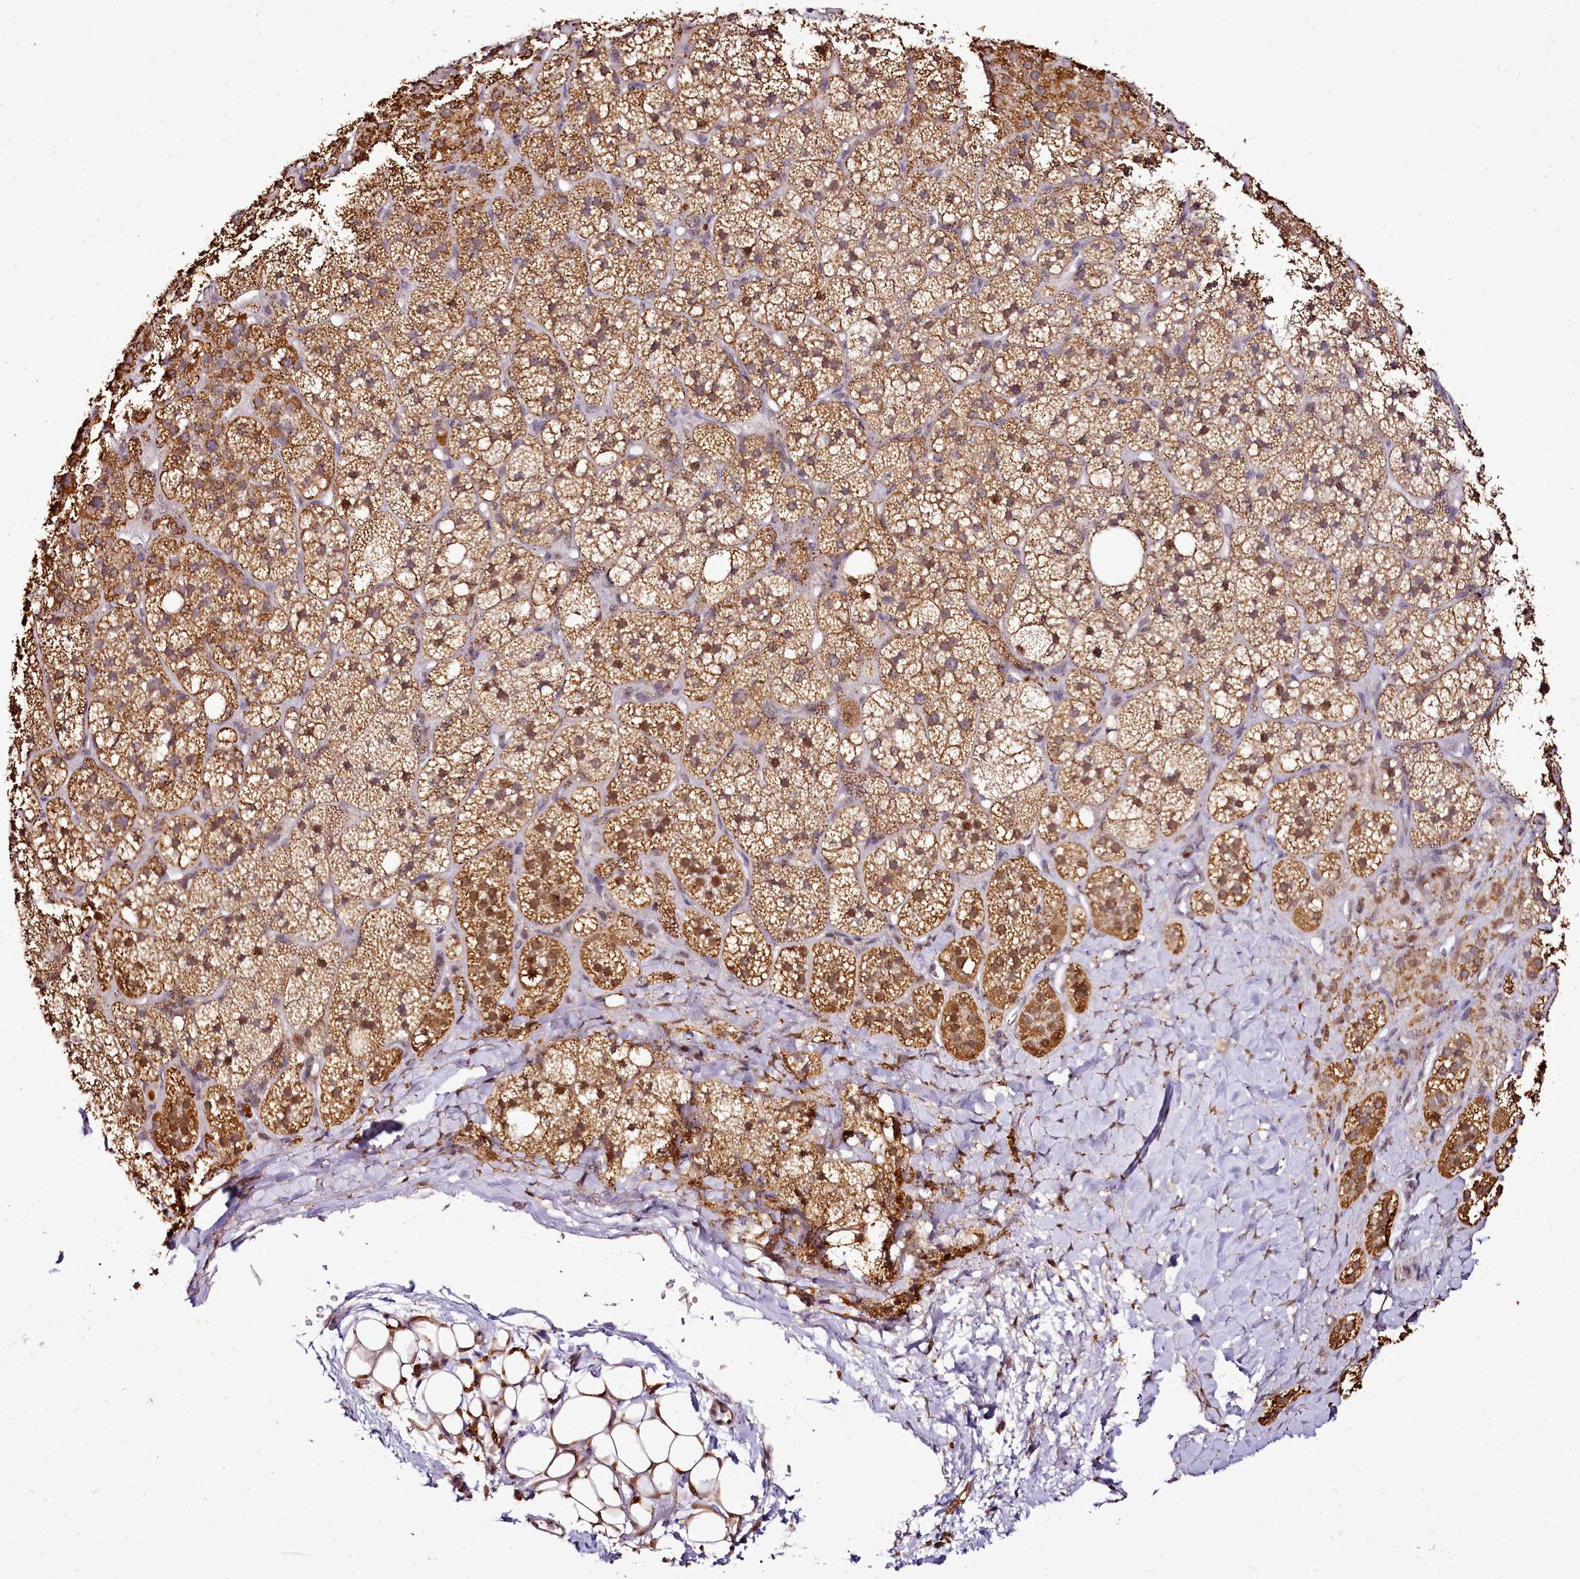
{"staining": {"intensity": "strong", "quantity": ">75%", "location": "cytoplasmic/membranous,nuclear"}, "tissue": "adrenal gland", "cell_type": "Glandular cells", "image_type": "normal", "snomed": [{"axis": "morphology", "description": "Normal tissue, NOS"}, {"axis": "topography", "description": "Adrenal gland"}], "caption": "Adrenal gland stained with IHC shows strong cytoplasmic/membranous,nuclear staining in about >75% of glandular cells.", "gene": "EDIL3", "patient": {"sex": "male", "age": 61}}